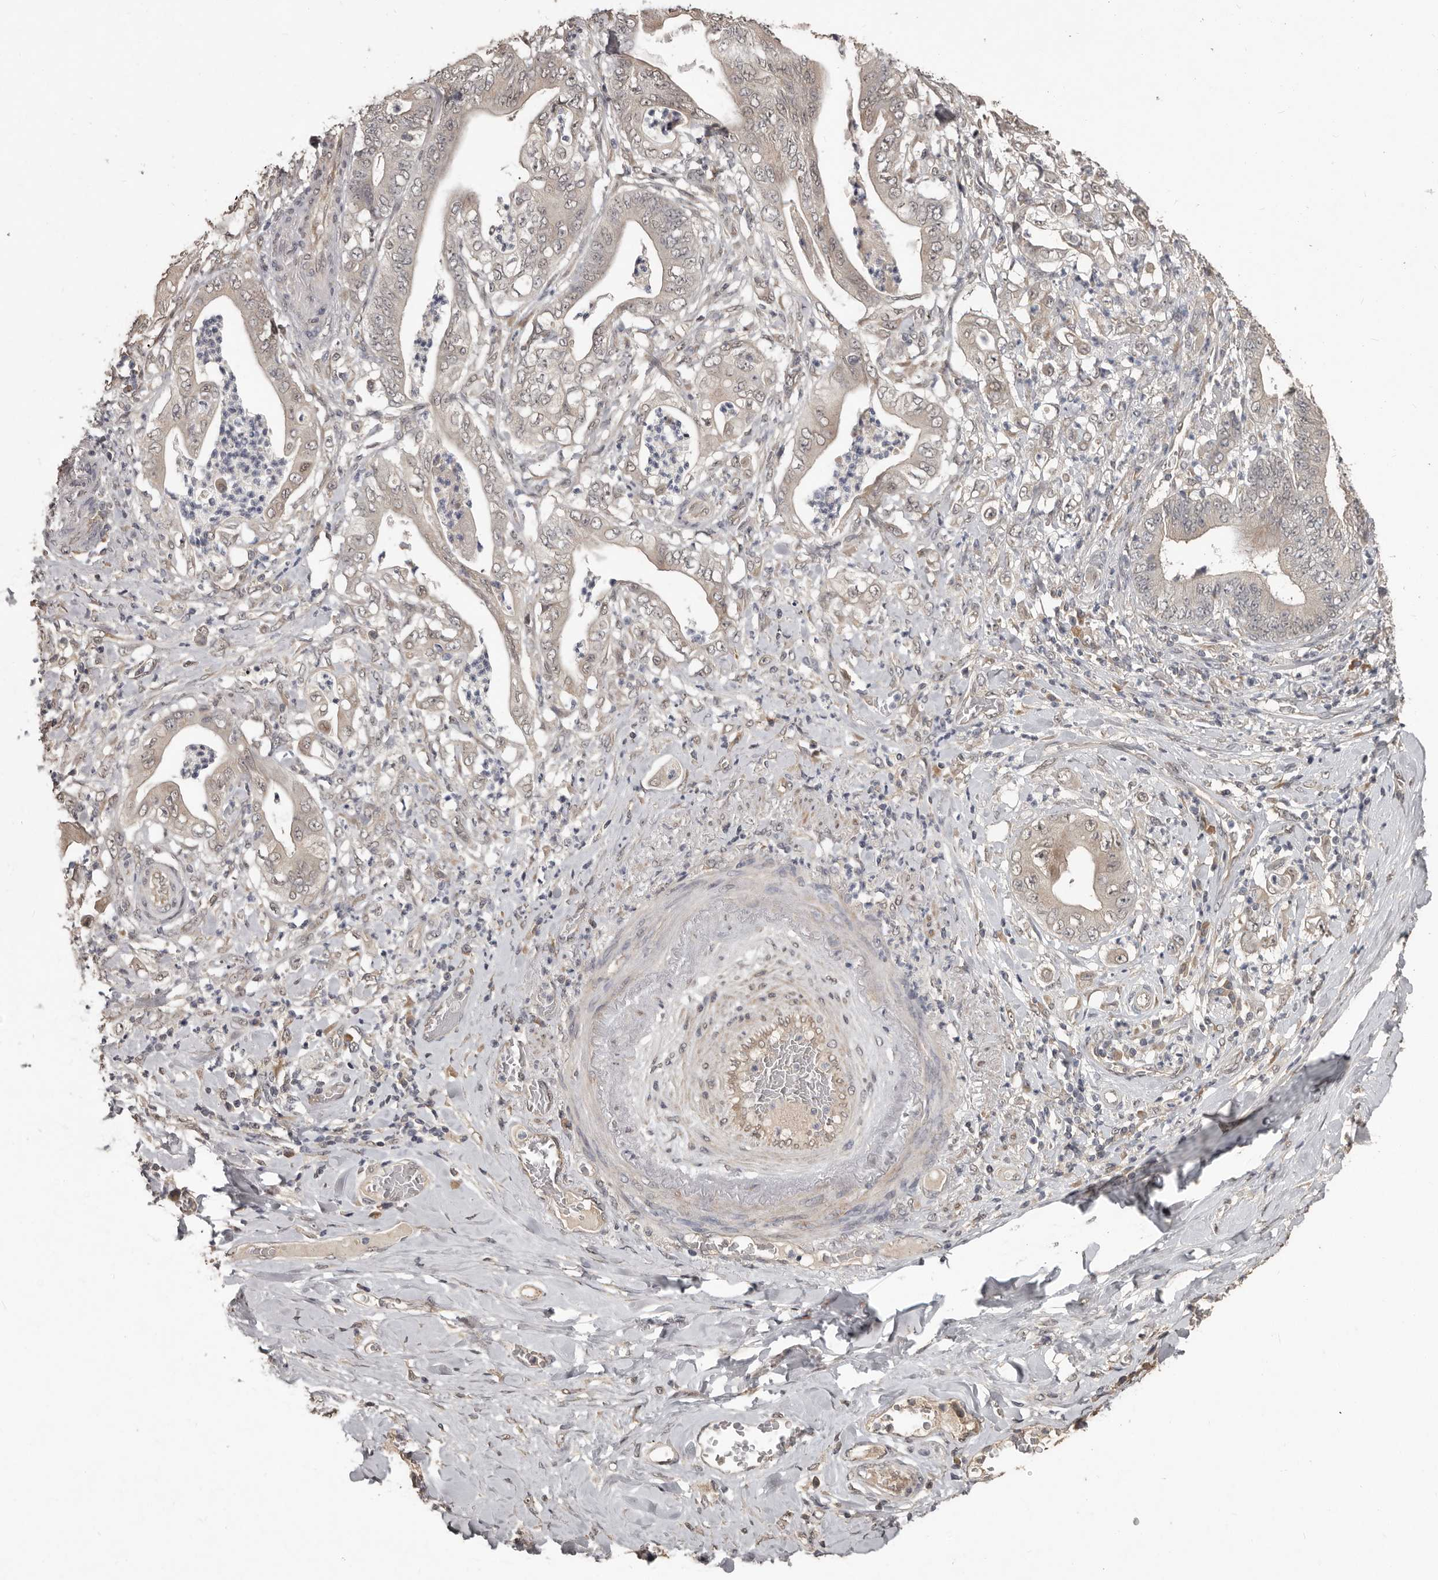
{"staining": {"intensity": "weak", "quantity": "25%-75%", "location": "cytoplasmic/membranous,nuclear"}, "tissue": "stomach cancer", "cell_type": "Tumor cells", "image_type": "cancer", "snomed": [{"axis": "morphology", "description": "Adenocarcinoma, NOS"}, {"axis": "topography", "description": "Stomach"}], "caption": "Stomach cancer (adenocarcinoma) tissue displays weak cytoplasmic/membranous and nuclear expression in approximately 25%-75% of tumor cells (IHC, brightfield microscopy, high magnification).", "gene": "ZFP14", "patient": {"sex": "female", "age": 73}}